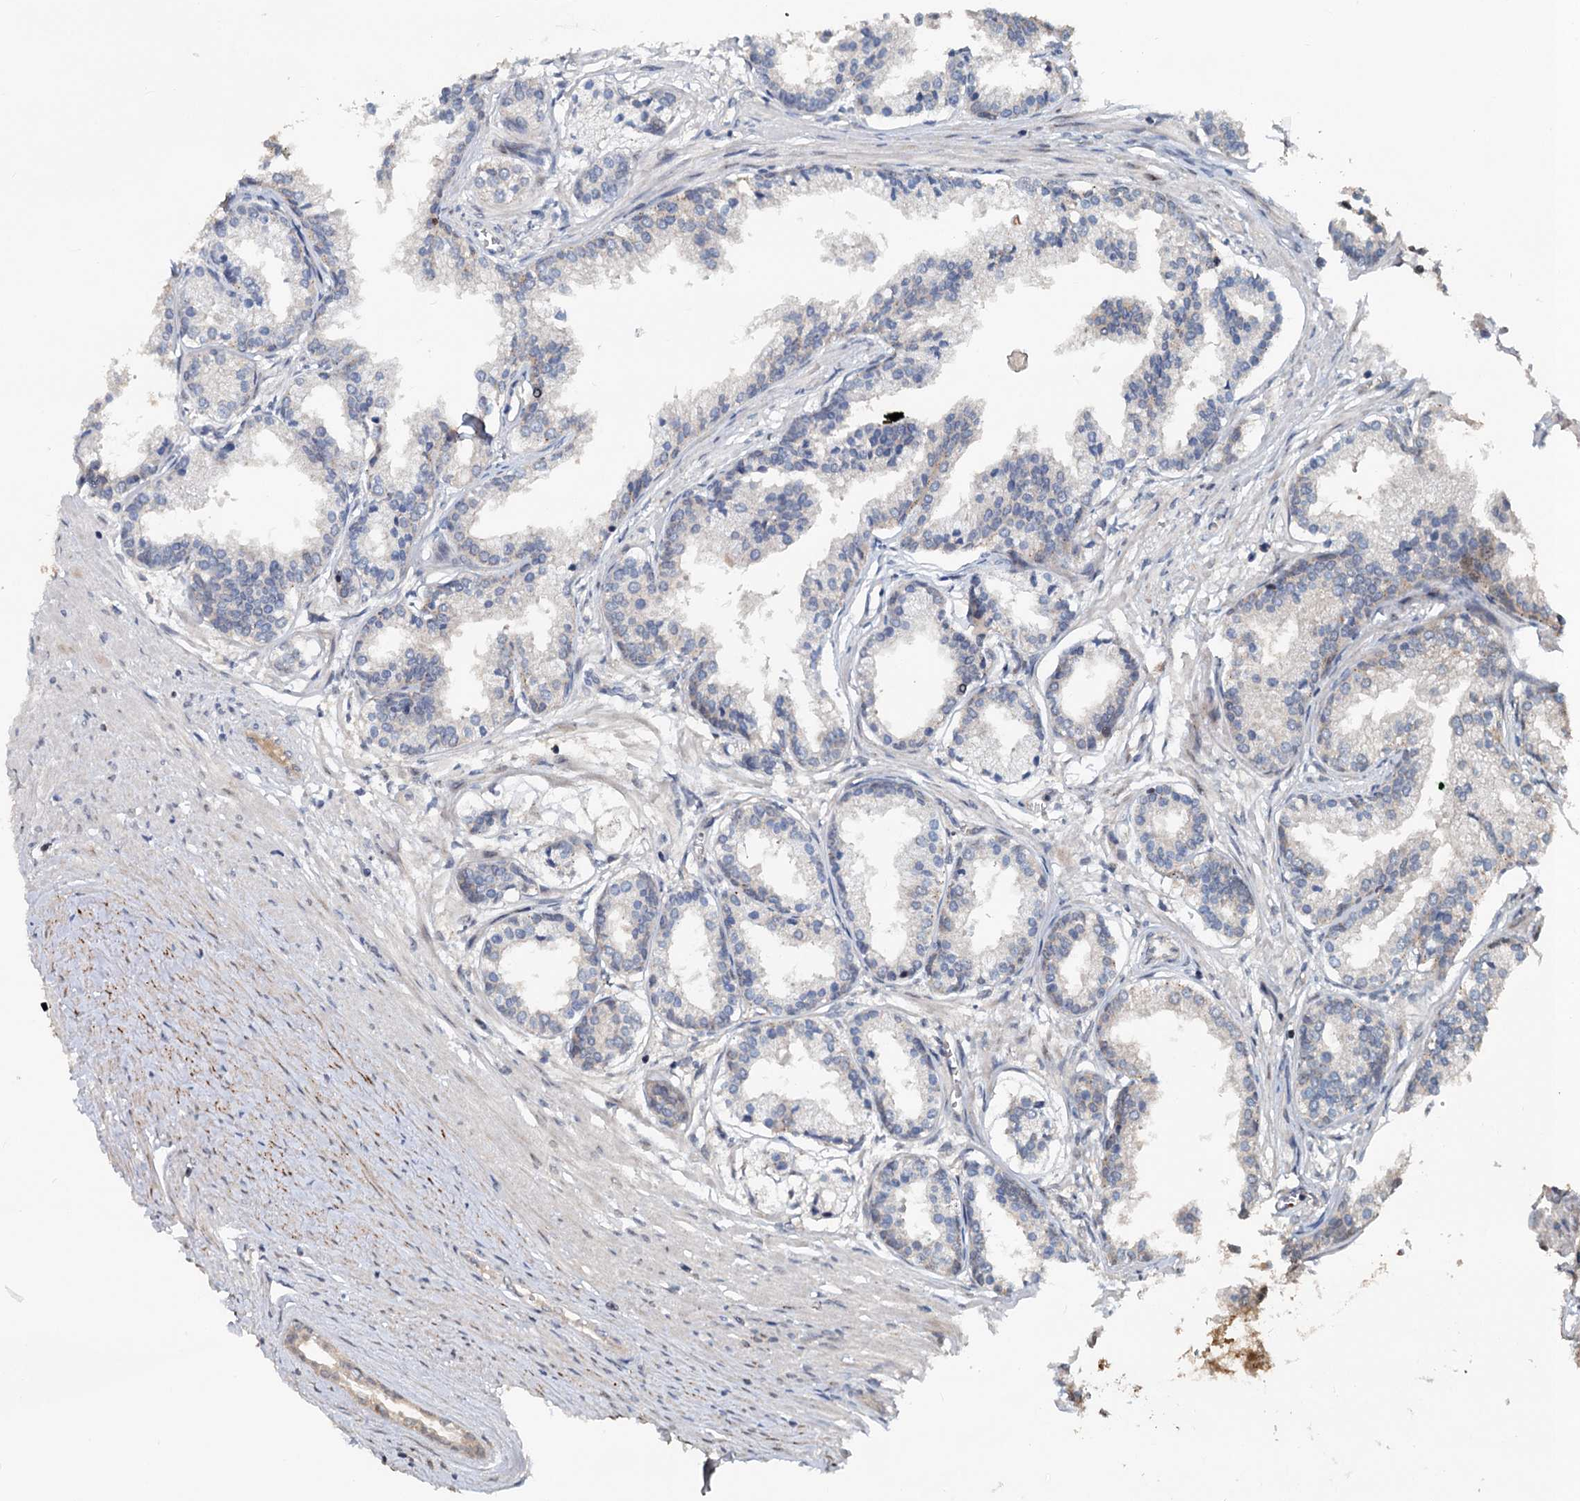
{"staining": {"intensity": "negative", "quantity": "none", "location": "none"}, "tissue": "prostate cancer", "cell_type": "Tumor cells", "image_type": "cancer", "snomed": [{"axis": "morphology", "description": "Adenocarcinoma, High grade"}, {"axis": "topography", "description": "Prostate"}], "caption": "A photomicrograph of prostate cancer stained for a protein shows no brown staining in tumor cells. (DAB (3,3'-diaminobenzidine) IHC visualized using brightfield microscopy, high magnification).", "gene": "TEDC1", "patient": {"sex": "male", "age": 68}}